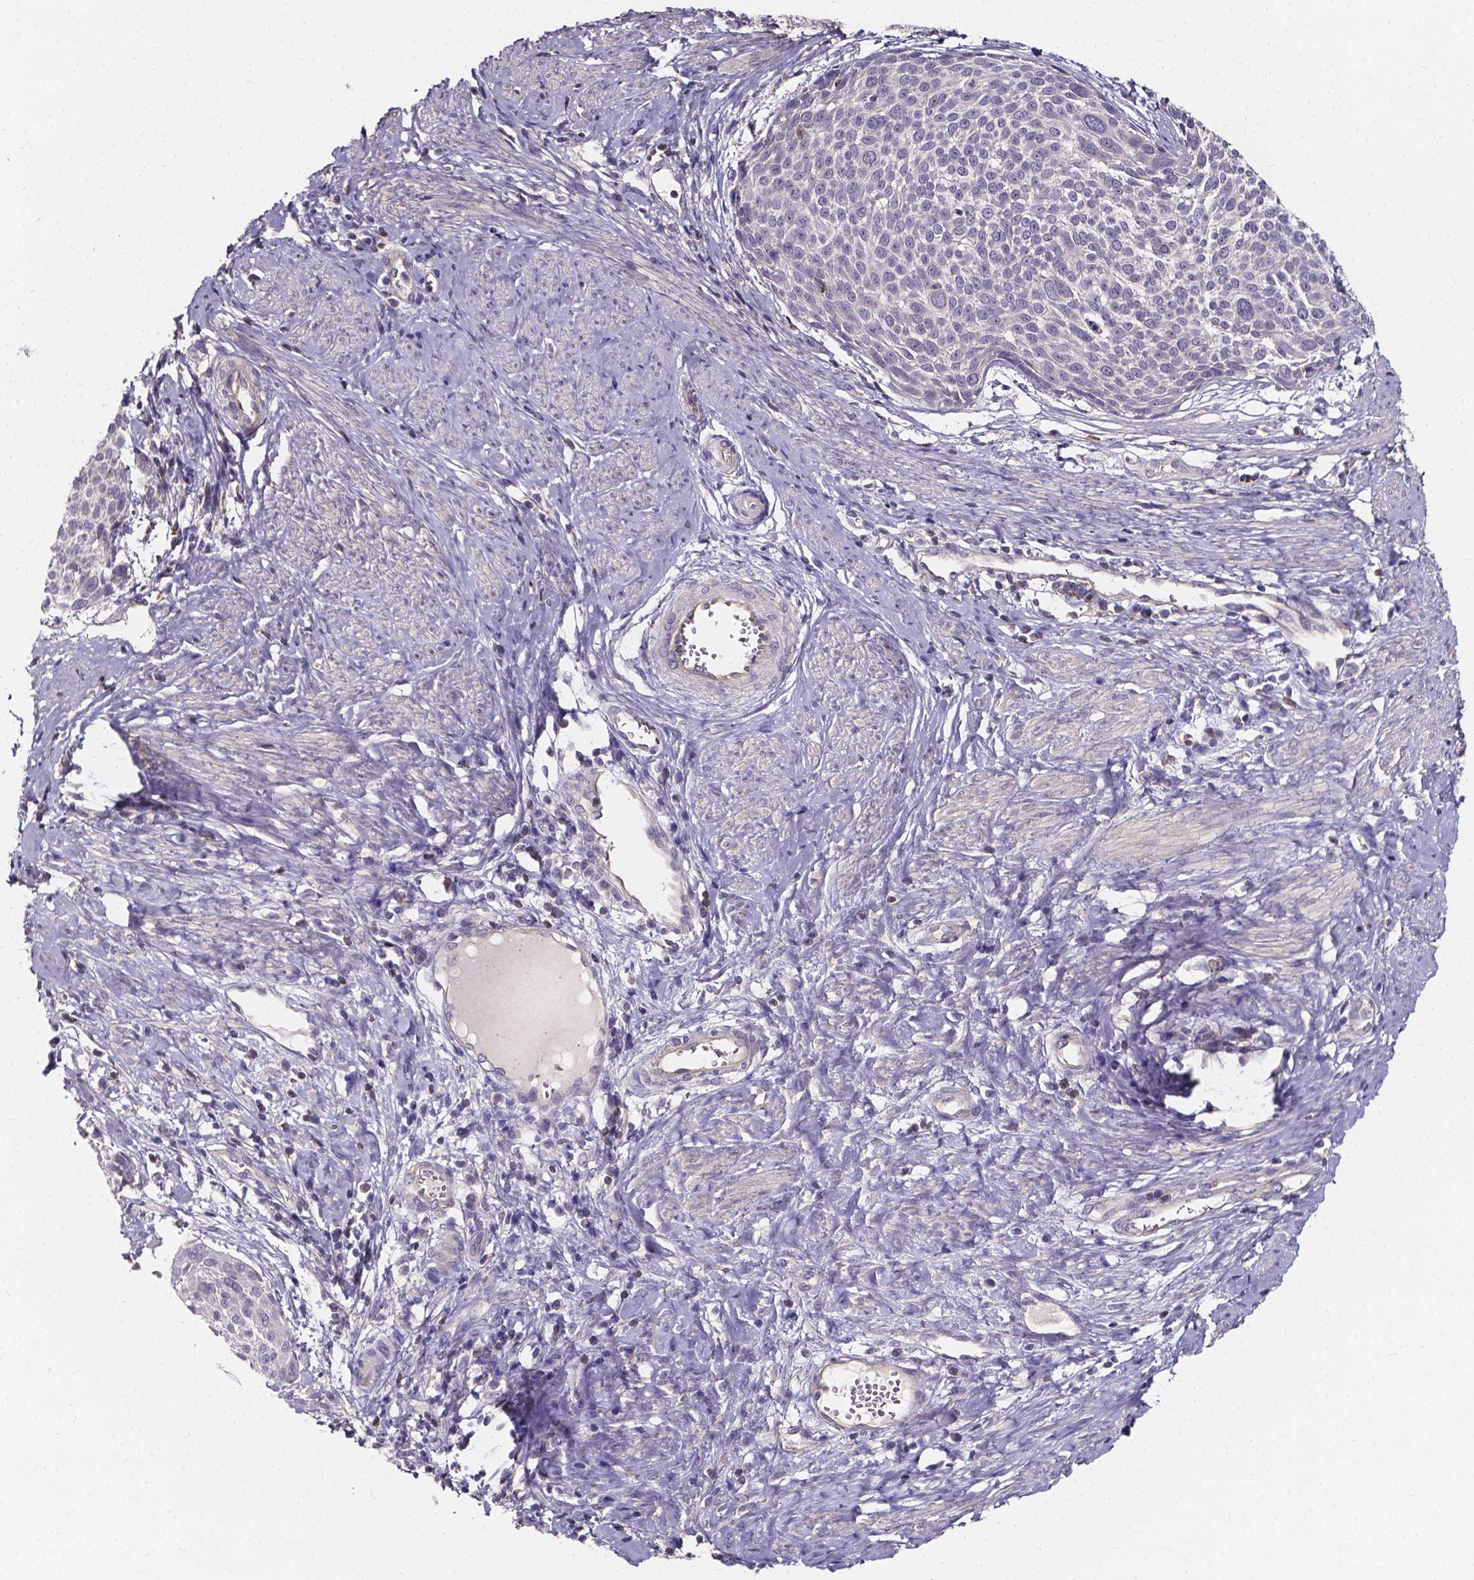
{"staining": {"intensity": "negative", "quantity": "none", "location": "none"}, "tissue": "cervical cancer", "cell_type": "Tumor cells", "image_type": "cancer", "snomed": [{"axis": "morphology", "description": "Squamous cell carcinoma, NOS"}, {"axis": "topography", "description": "Cervix"}], "caption": "Tumor cells are negative for brown protein staining in cervical cancer (squamous cell carcinoma). (Immunohistochemistry, brightfield microscopy, high magnification).", "gene": "THEMIS", "patient": {"sex": "female", "age": 39}}